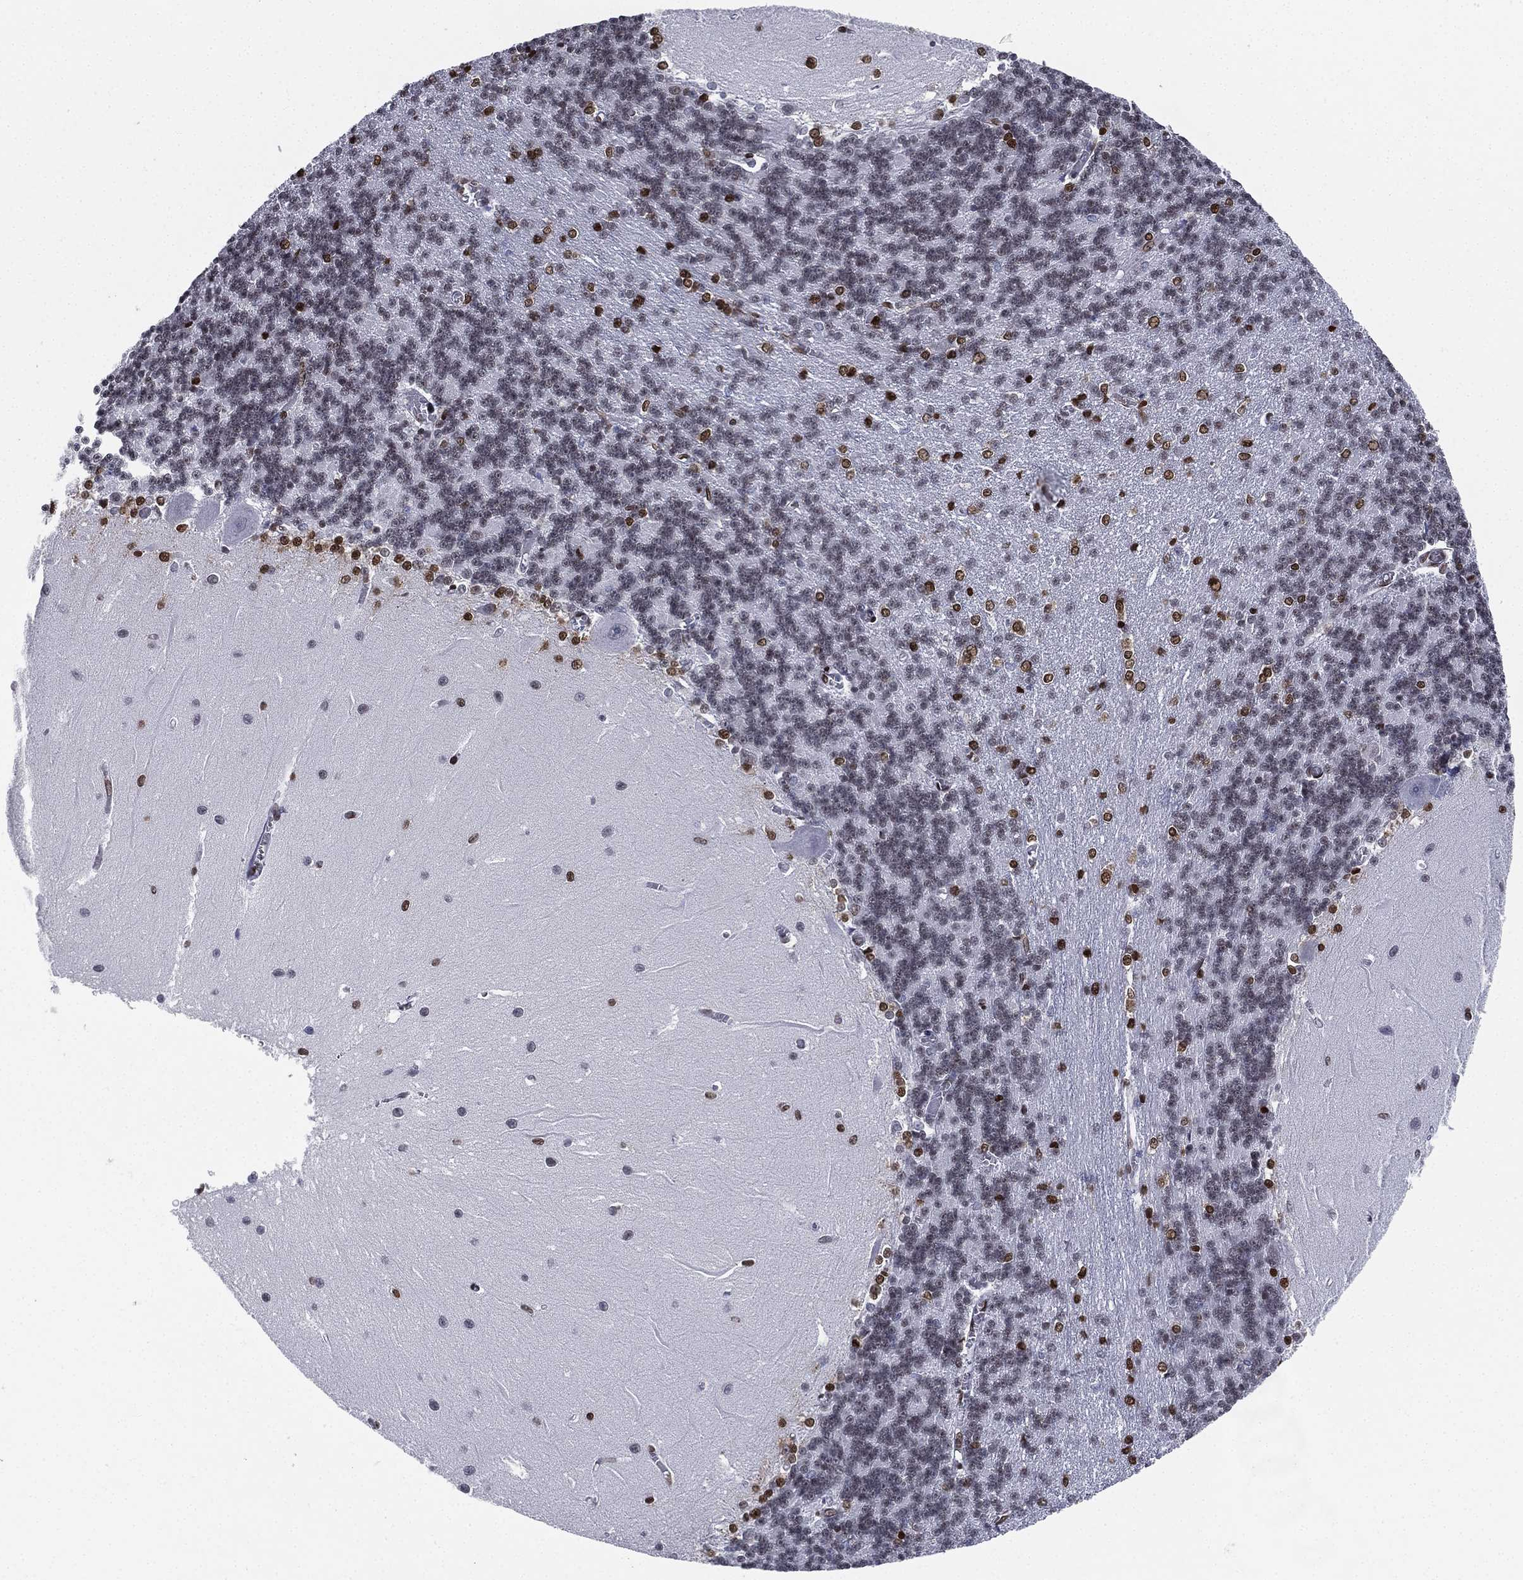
{"staining": {"intensity": "strong", "quantity": "<25%", "location": "nuclear"}, "tissue": "cerebellum", "cell_type": "Cells in granular layer", "image_type": "normal", "snomed": [{"axis": "morphology", "description": "Normal tissue, NOS"}, {"axis": "topography", "description": "Cerebellum"}], "caption": "An image of human cerebellum stained for a protein displays strong nuclear brown staining in cells in granular layer. (DAB IHC with brightfield microscopy, high magnification).", "gene": "FUBP3", "patient": {"sex": "male", "age": 37}}